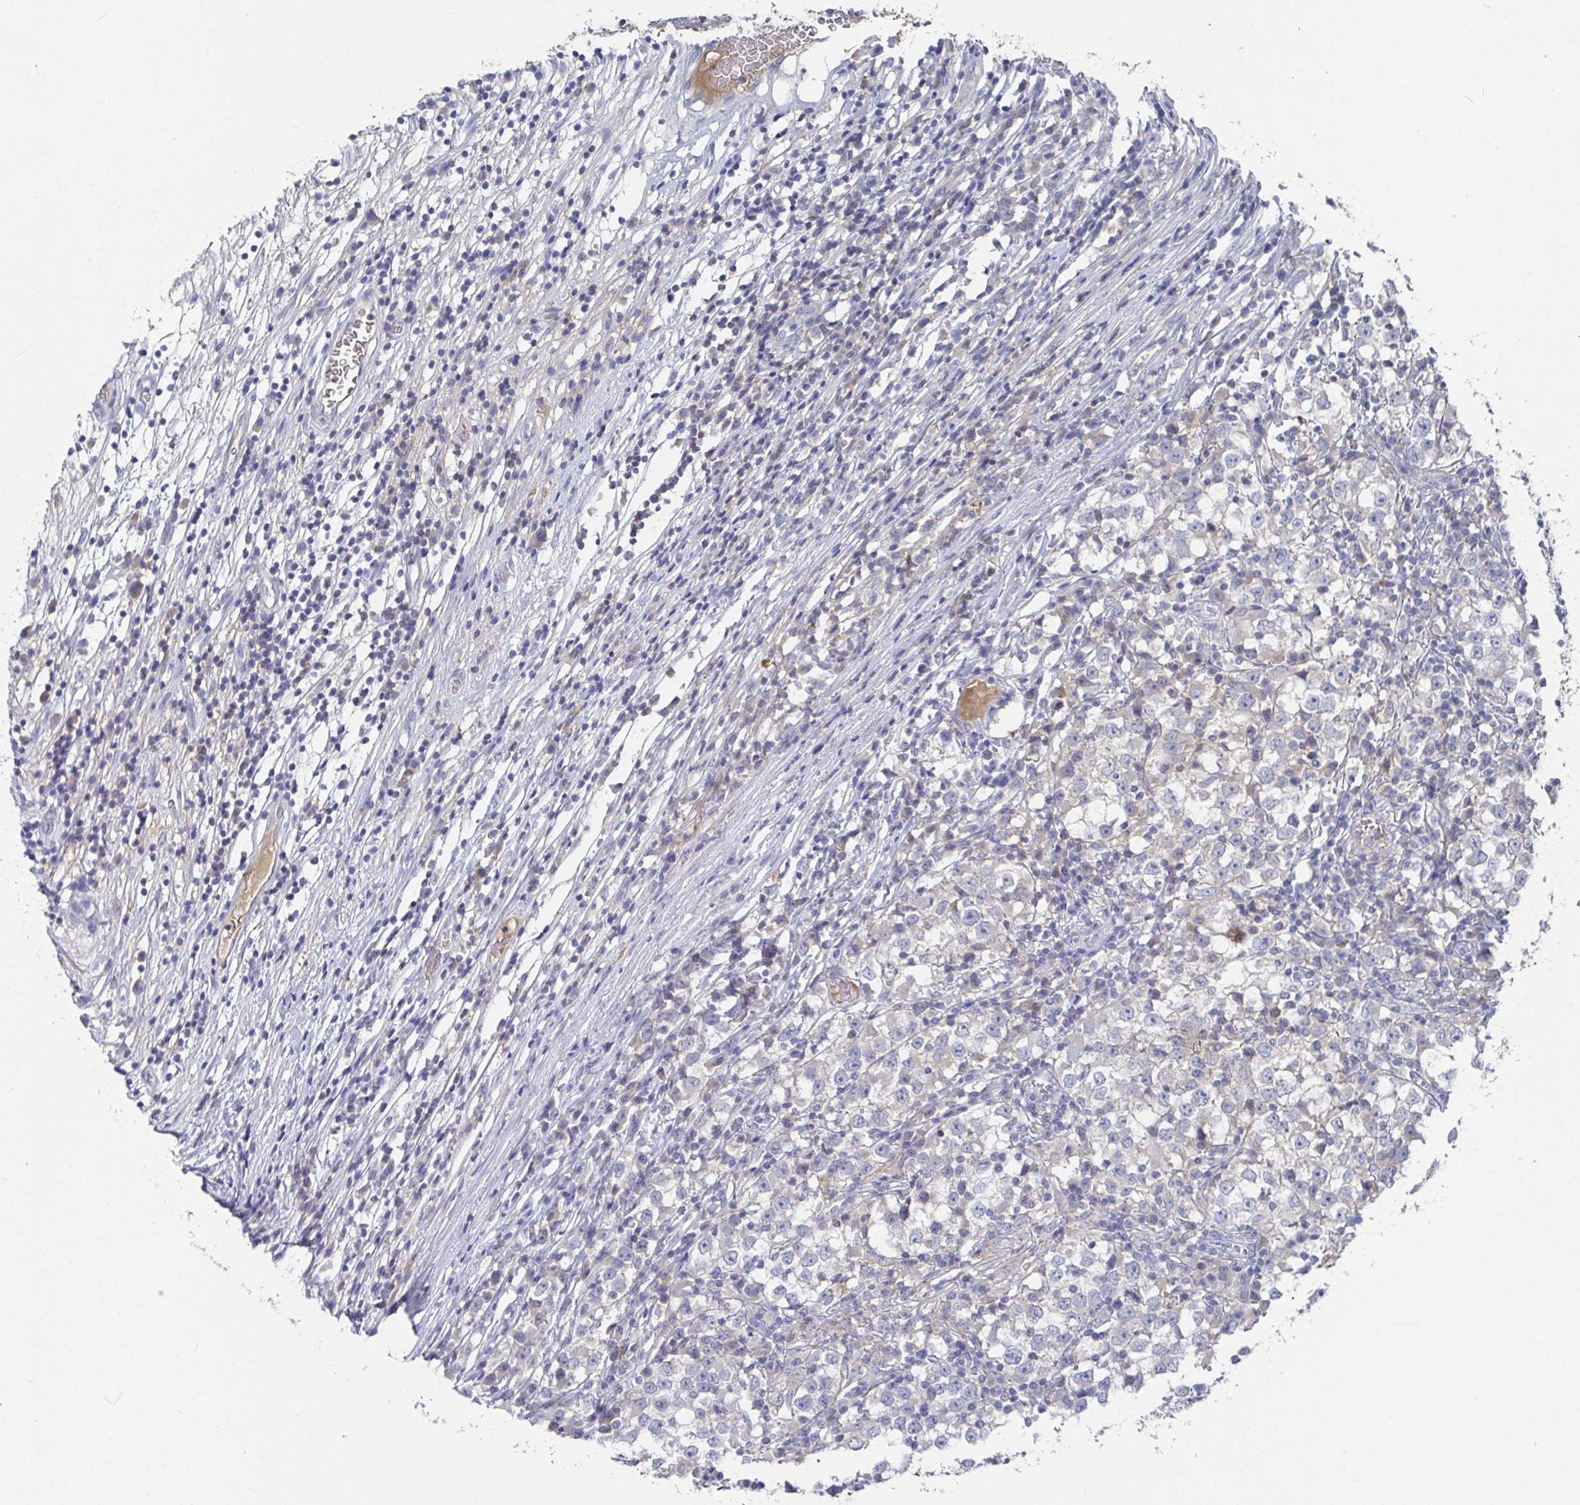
{"staining": {"intensity": "negative", "quantity": "none", "location": "none"}, "tissue": "testis cancer", "cell_type": "Tumor cells", "image_type": "cancer", "snomed": [{"axis": "morphology", "description": "Seminoma, NOS"}, {"axis": "topography", "description": "Testis"}], "caption": "This is a image of IHC staining of testis cancer (seminoma), which shows no positivity in tumor cells.", "gene": "GPR148", "patient": {"sex": "male", "age": 65}}